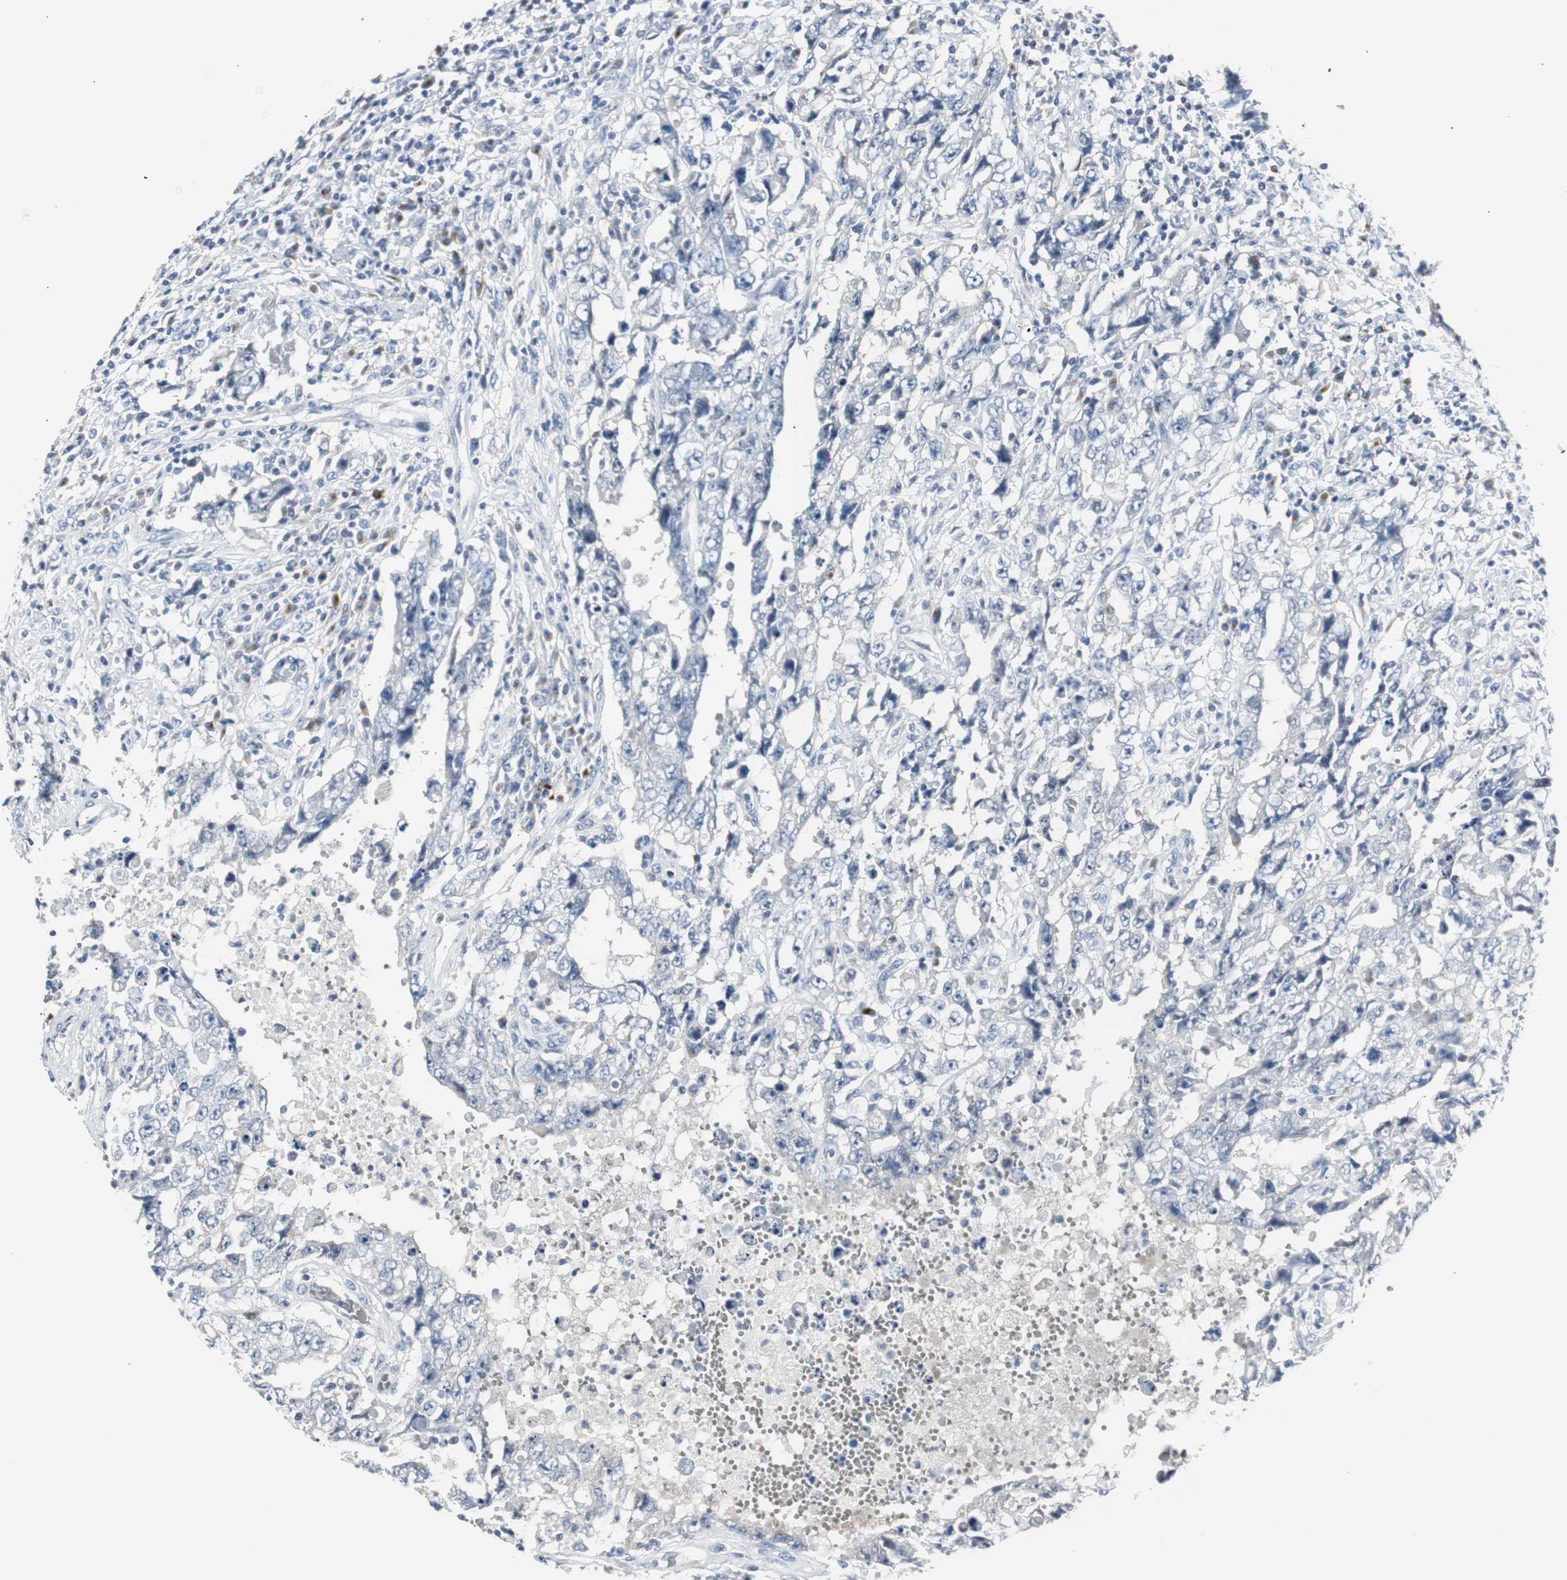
{"staining": {"intensity": "negative", "quantity": "none", "location": "none"}, "tissue": "testis cancer", "cell_type": "Tumor cells", "image_type": "cancer", "snomed": [{"axis": "morphology", "description": "Carcinoma, Embryonal, NOS"}, {"axis": "topography", "description": "Testis"}], "caption": "Immunohistochemistry micrograph of neoplastic tissue: testis cancer (embryonal carcinoma) stained with DAB reveals no significant protein staining in tumor cells.", "gene": "SOX30", "patient": {"sex": "male", "age": 26}}